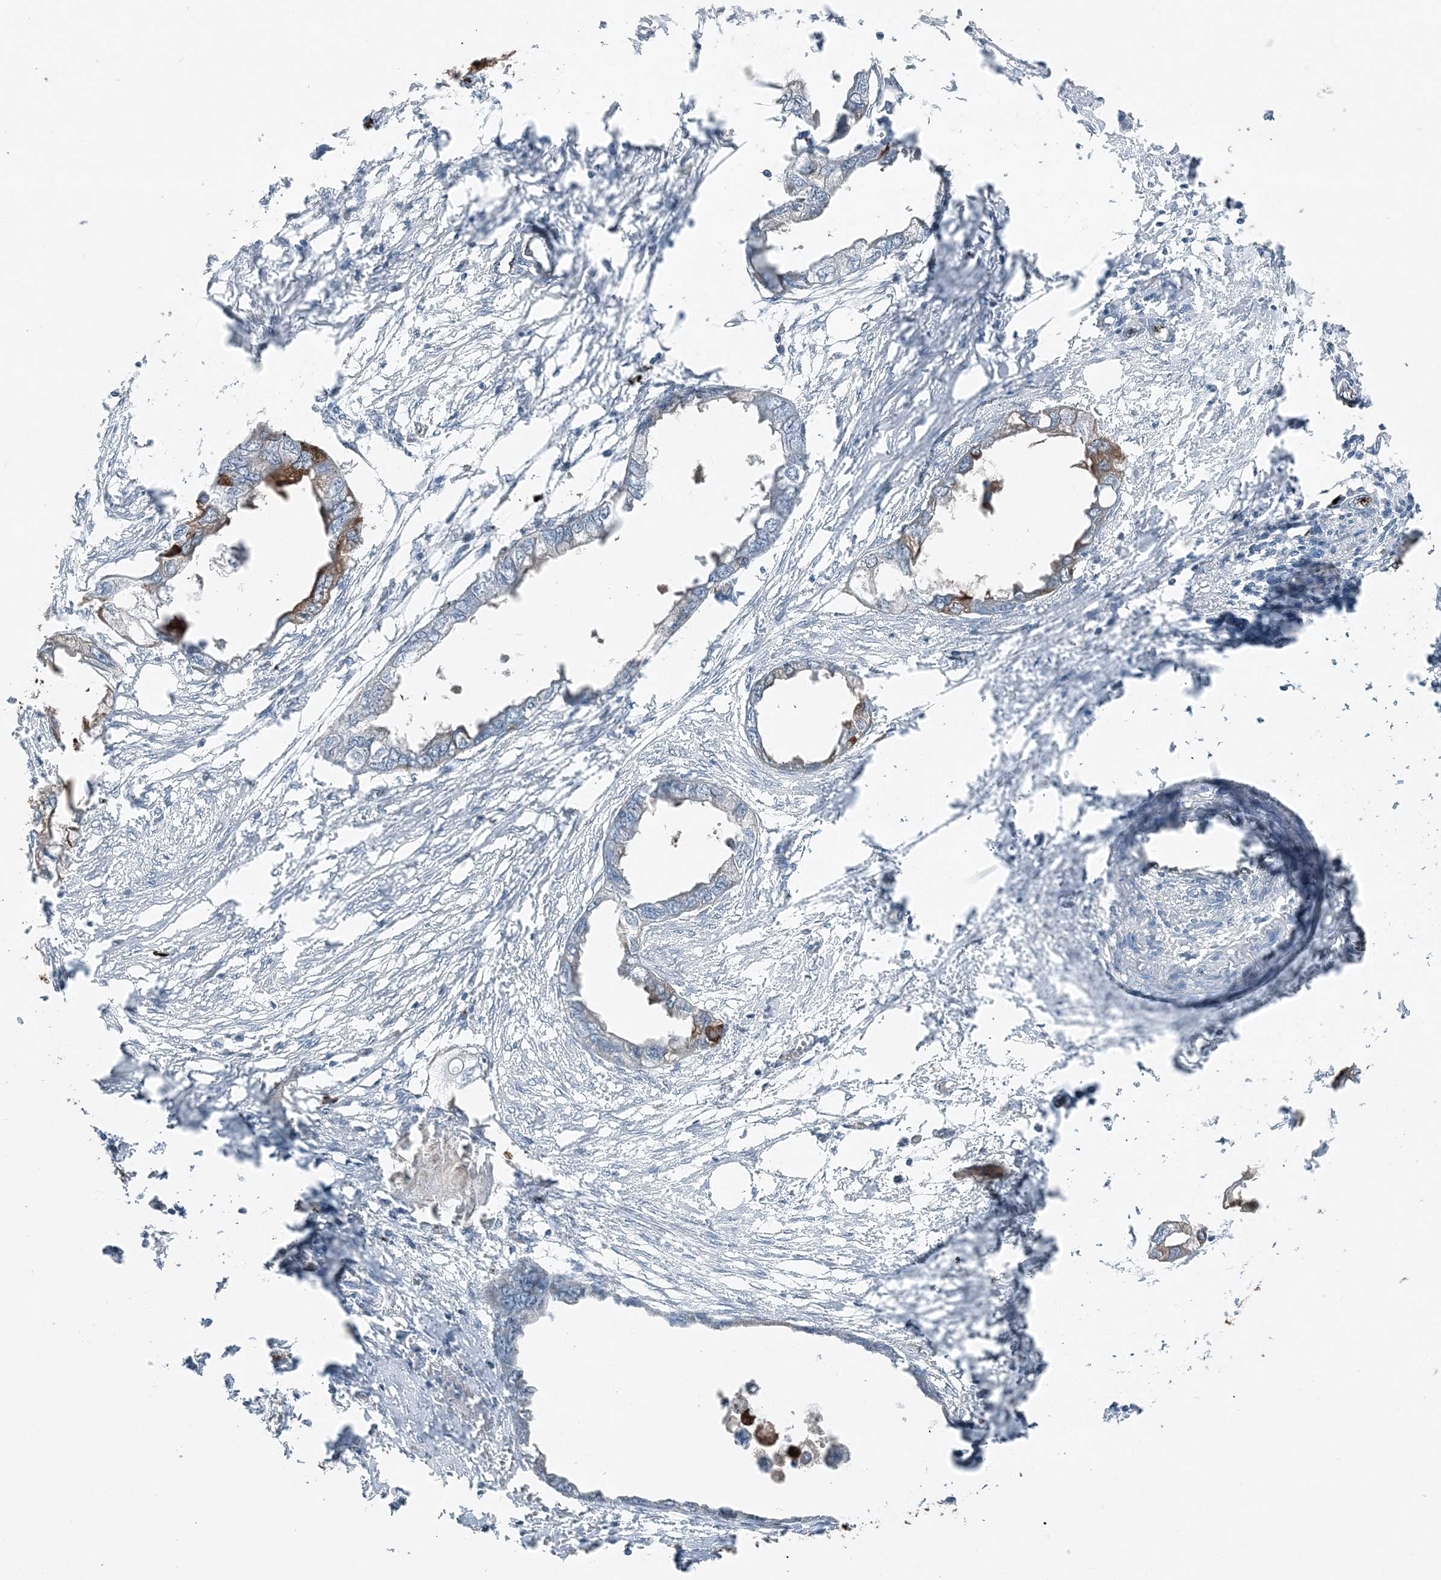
{"staining": {"intensity": "moderate", "quantity": "25%-75%", "location": "cytoplasmic/membranous"}, "tissue": "endometrial cancer", "cell_type": "Tumor cells", "image_type": "cancer", "snomed": [{"axis": "morphology", "description": "Adenocarcinoma, NOS"}, {"axis": "morphology", "description": "Adenocarcinoma, metastatic, NOS"}, {"axis": "topography", "description": "Adipose tissue"}, {"axis": "topography", "description": "Endometrium"}], "caption": "This photomicrograph displays IHC staining of endometrial metastatic adenocarcinoma, with medium moderate cytoplasmic/membranous positivity in approximately 25%-75% of tumor cells.", "gene": "ELOVL7", "patient": {"sex": "female", "age": 67}}